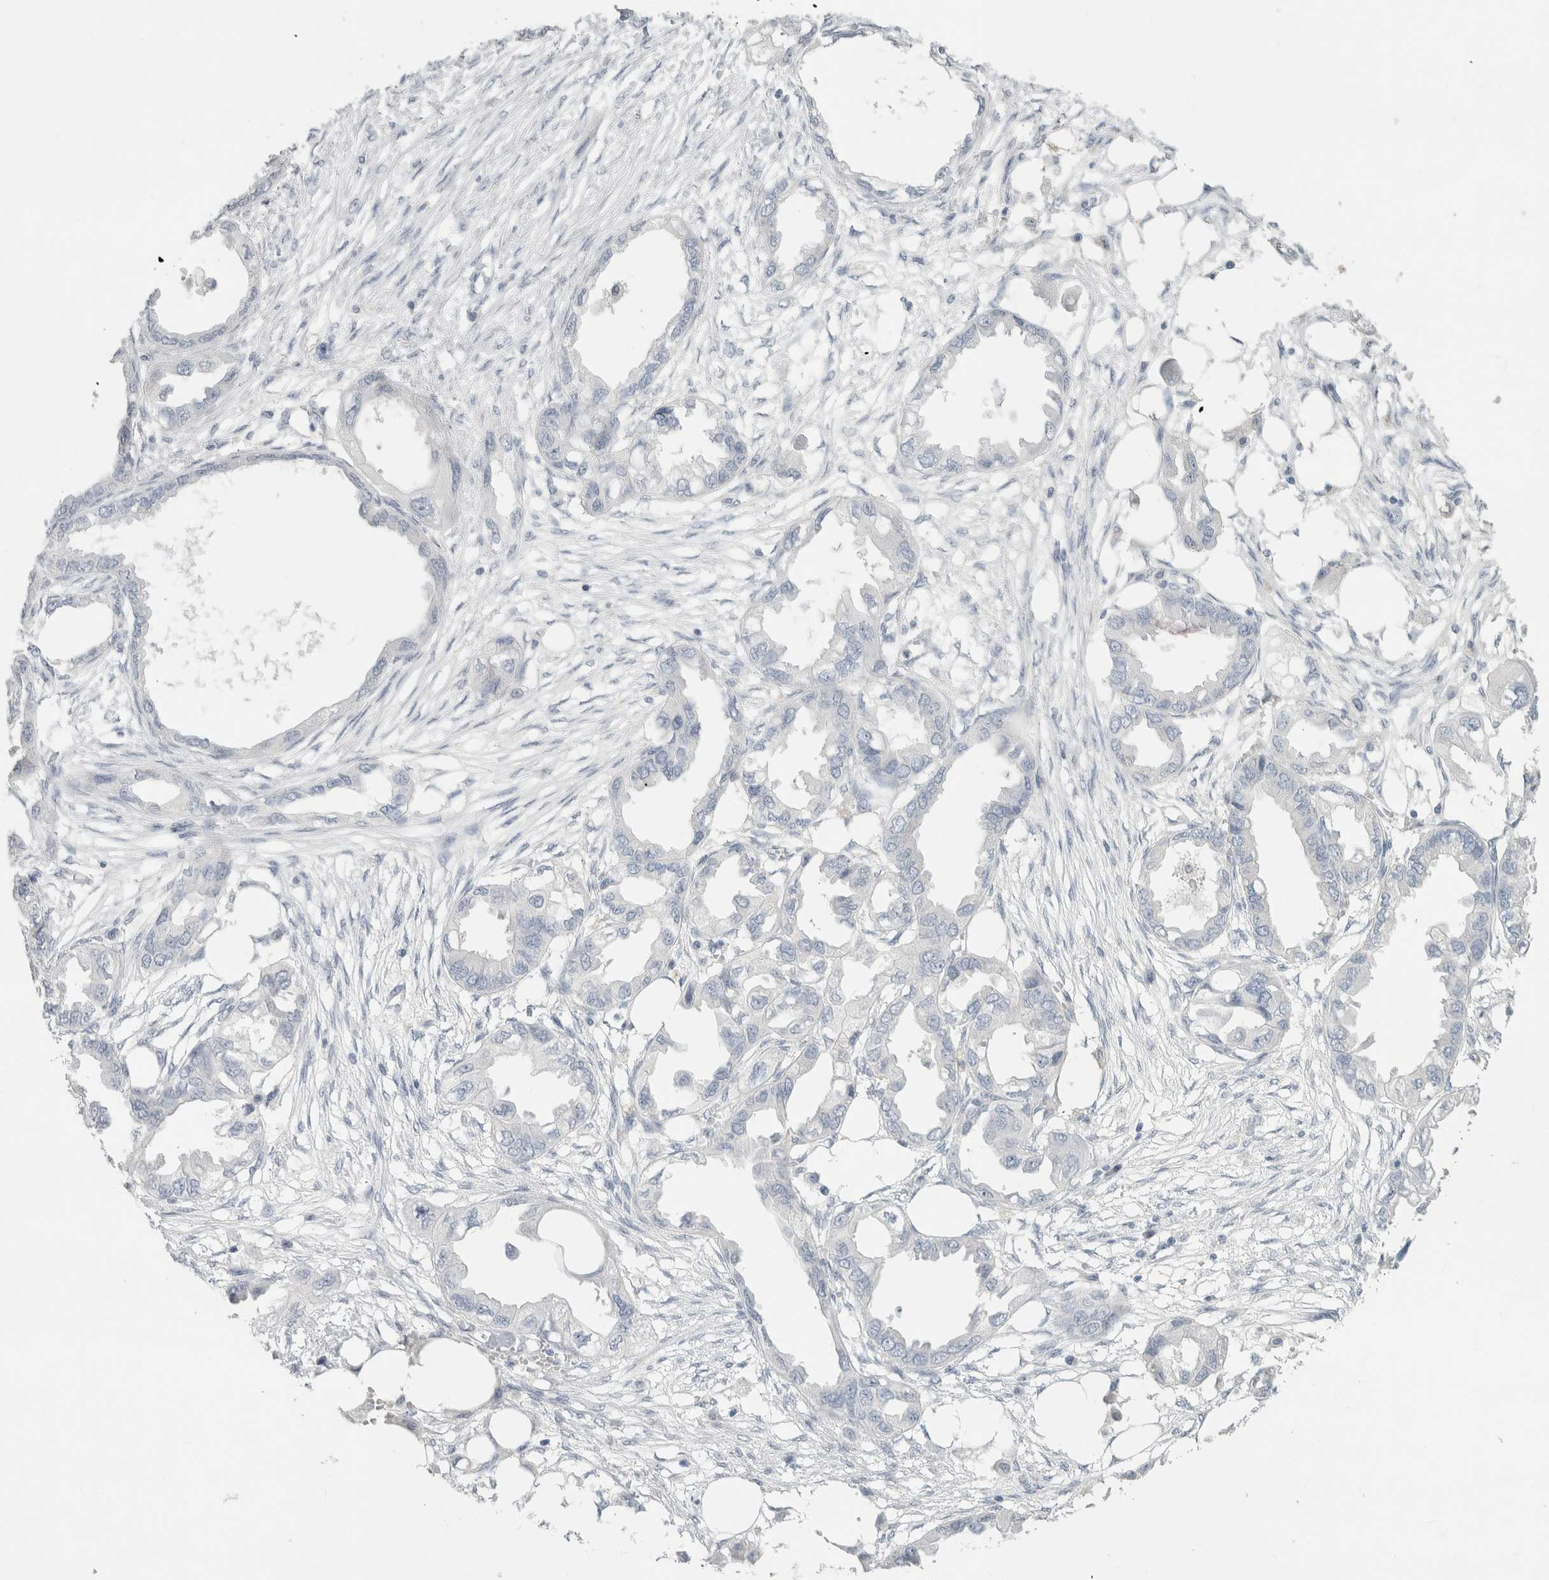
{"staining": {"intensity": "negative", "quantity": "none", "location": "none"}, "tissue": "endometrial cancer", "cell_type": "Tumor cells", "image_type": "cancer", "snomed": [{"axis": "morphology", "description": "Adenocarcinoma, NOS"}, {"axis": "morphology", "description": "Adenocarcinoma, metastatic, NOS"}, {"axis": "topography", "description": "Adipose tissue"}, {"axis": "topography", "description": "Endometrium"}], "caption": "A high-resolution micrograph shows IHC staining of endometrial cancer (metastatic adenocarcinoma), which reveals no significant positivity in tumor cells.", "gene": "SLC6A1", "patient": {"sex": "female", "age": 67}}